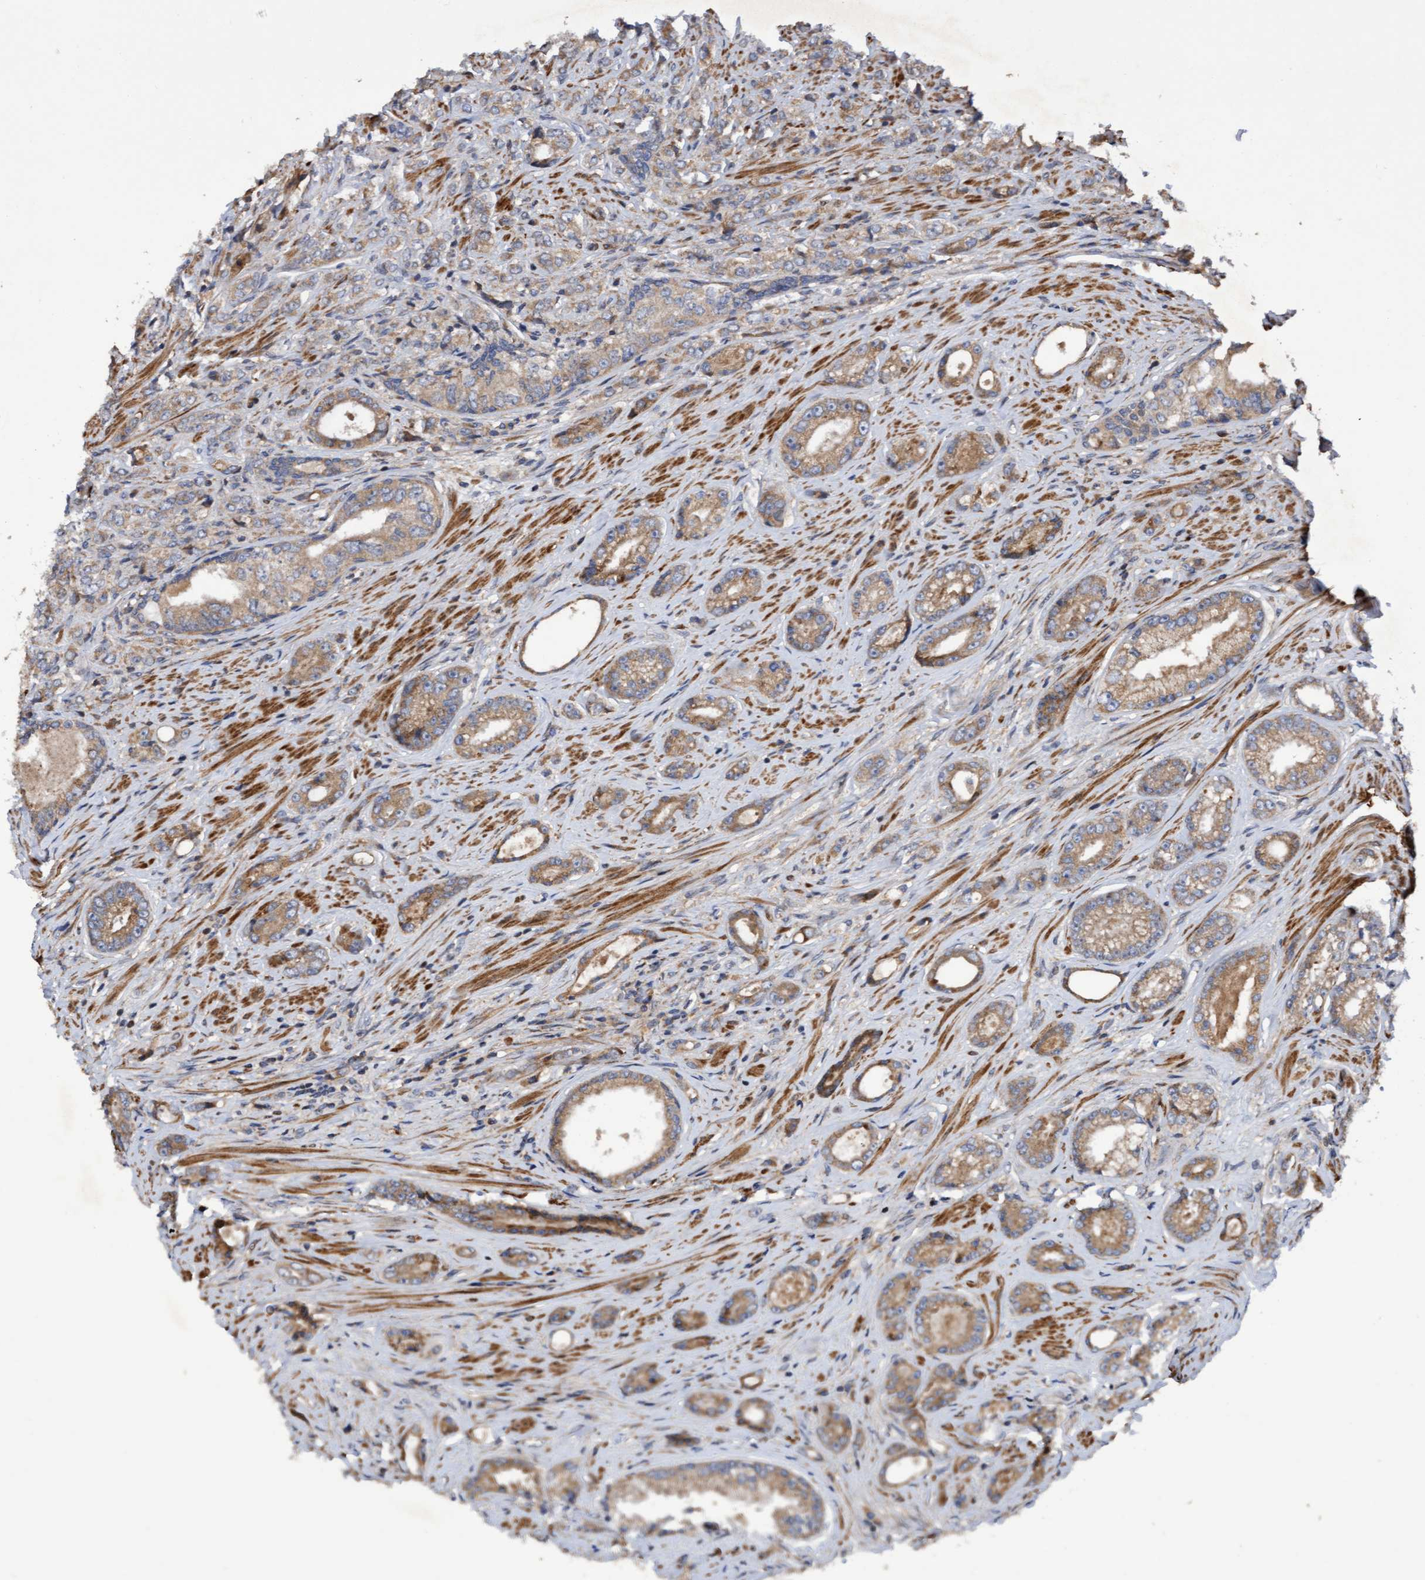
{"staining": {"intensity": "moderate", "quantity": ">75%", "location": "cytoplasmic/membranous"}, "tissue": "prostate cancer", "cell_type": "Tumor cells", "image_type": "cancer", "snomed": [{"axis": "morphology", "description": "Adenocarcinoma, High grade"}, {"axis": "topography", "description": "Prostate"}], "caption": "Protein staining demonstrates moderate cytoplasmic/membranous positivity in approximately >75% of tumor cells in high-grade adenocarcinoma (prostate). (brown staining indicates protein expression, while blue staining denotes nuclei).", "gene": "ELP5", "patient": {"sex": "male", "age": 61}}